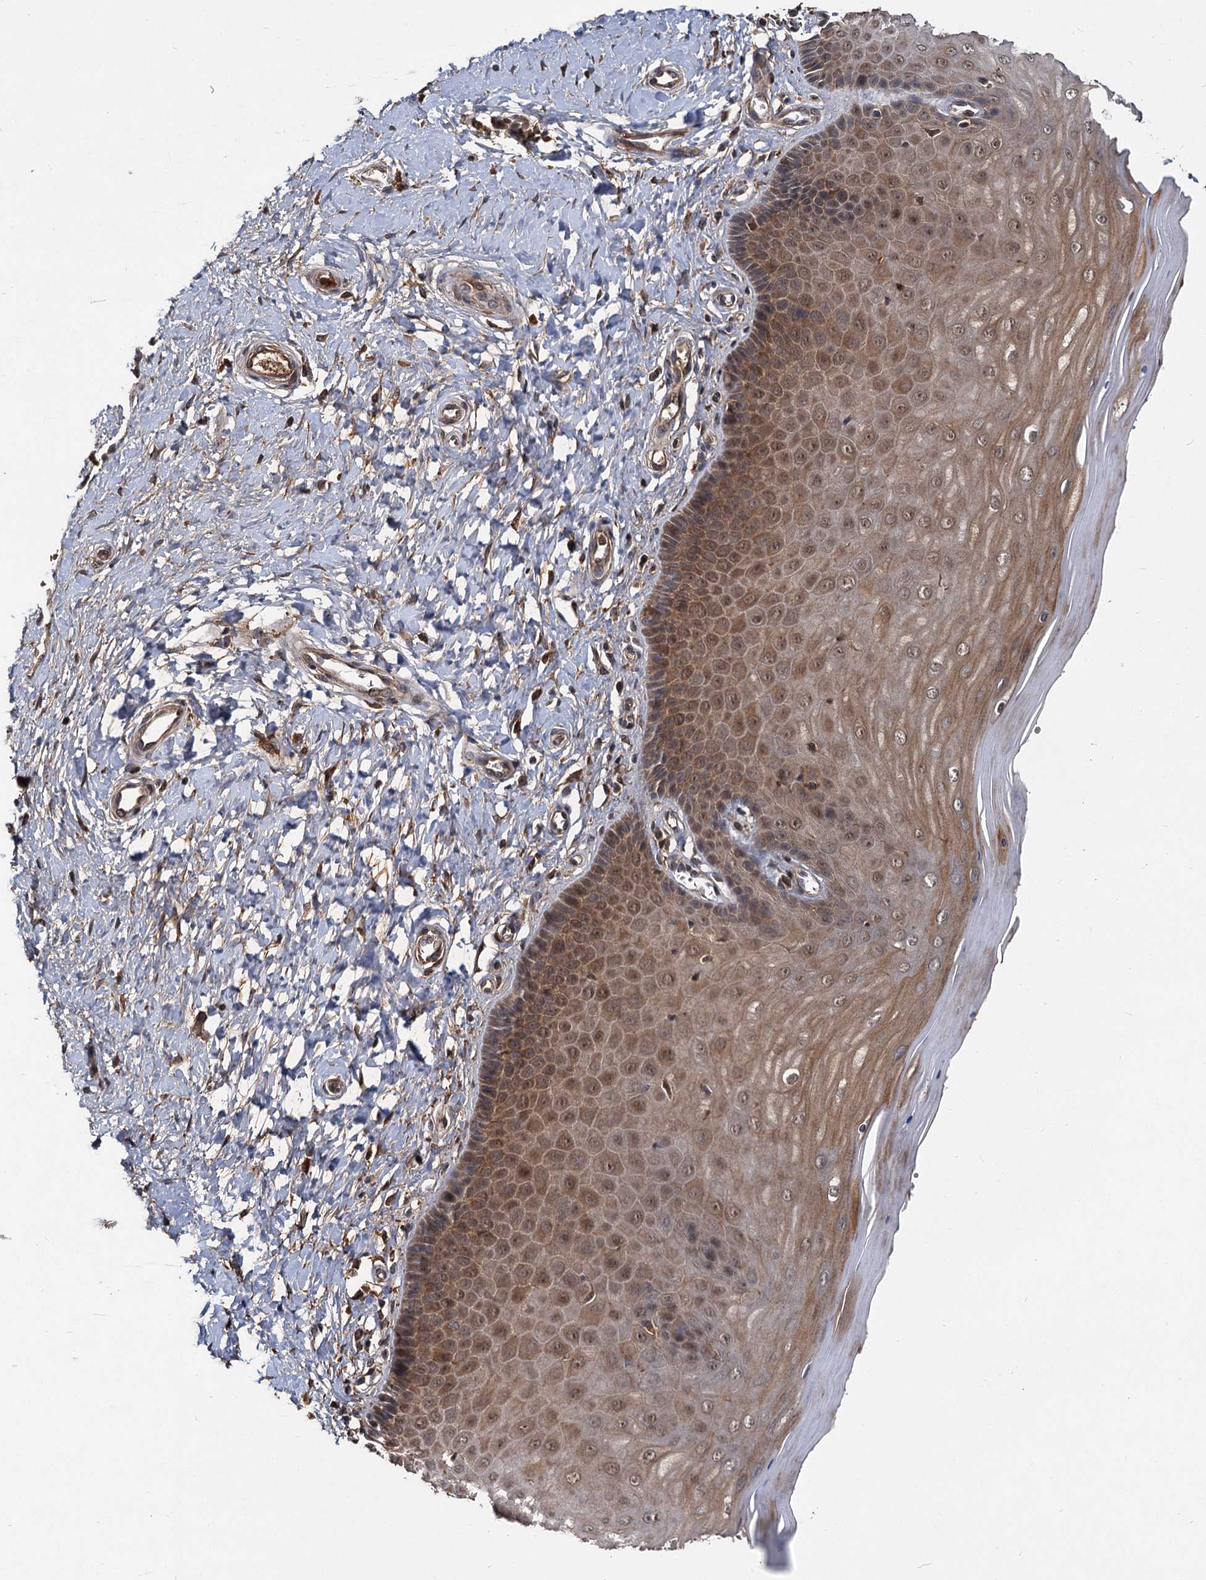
{"staining": {"intensity": "weak", "quantity": "25%-75%", "location": "cytoplasmic/membranous,nuclear"}, "tissue": "cervix", "cell_type": "Glandular cells", "image_type": "normal", "snomed": [{"axis": "morphology", "description": "Normal tissue, NOS"}, {"axis": "topography", "description": "Cervix"}], "caption": "An image of human cervix stained for a protein displays weak cytoplasmic/membranous,nuclear brown staining in glandular cells.", "gene": "MBD6", "patient": {"sex": "female", "age": 55}}